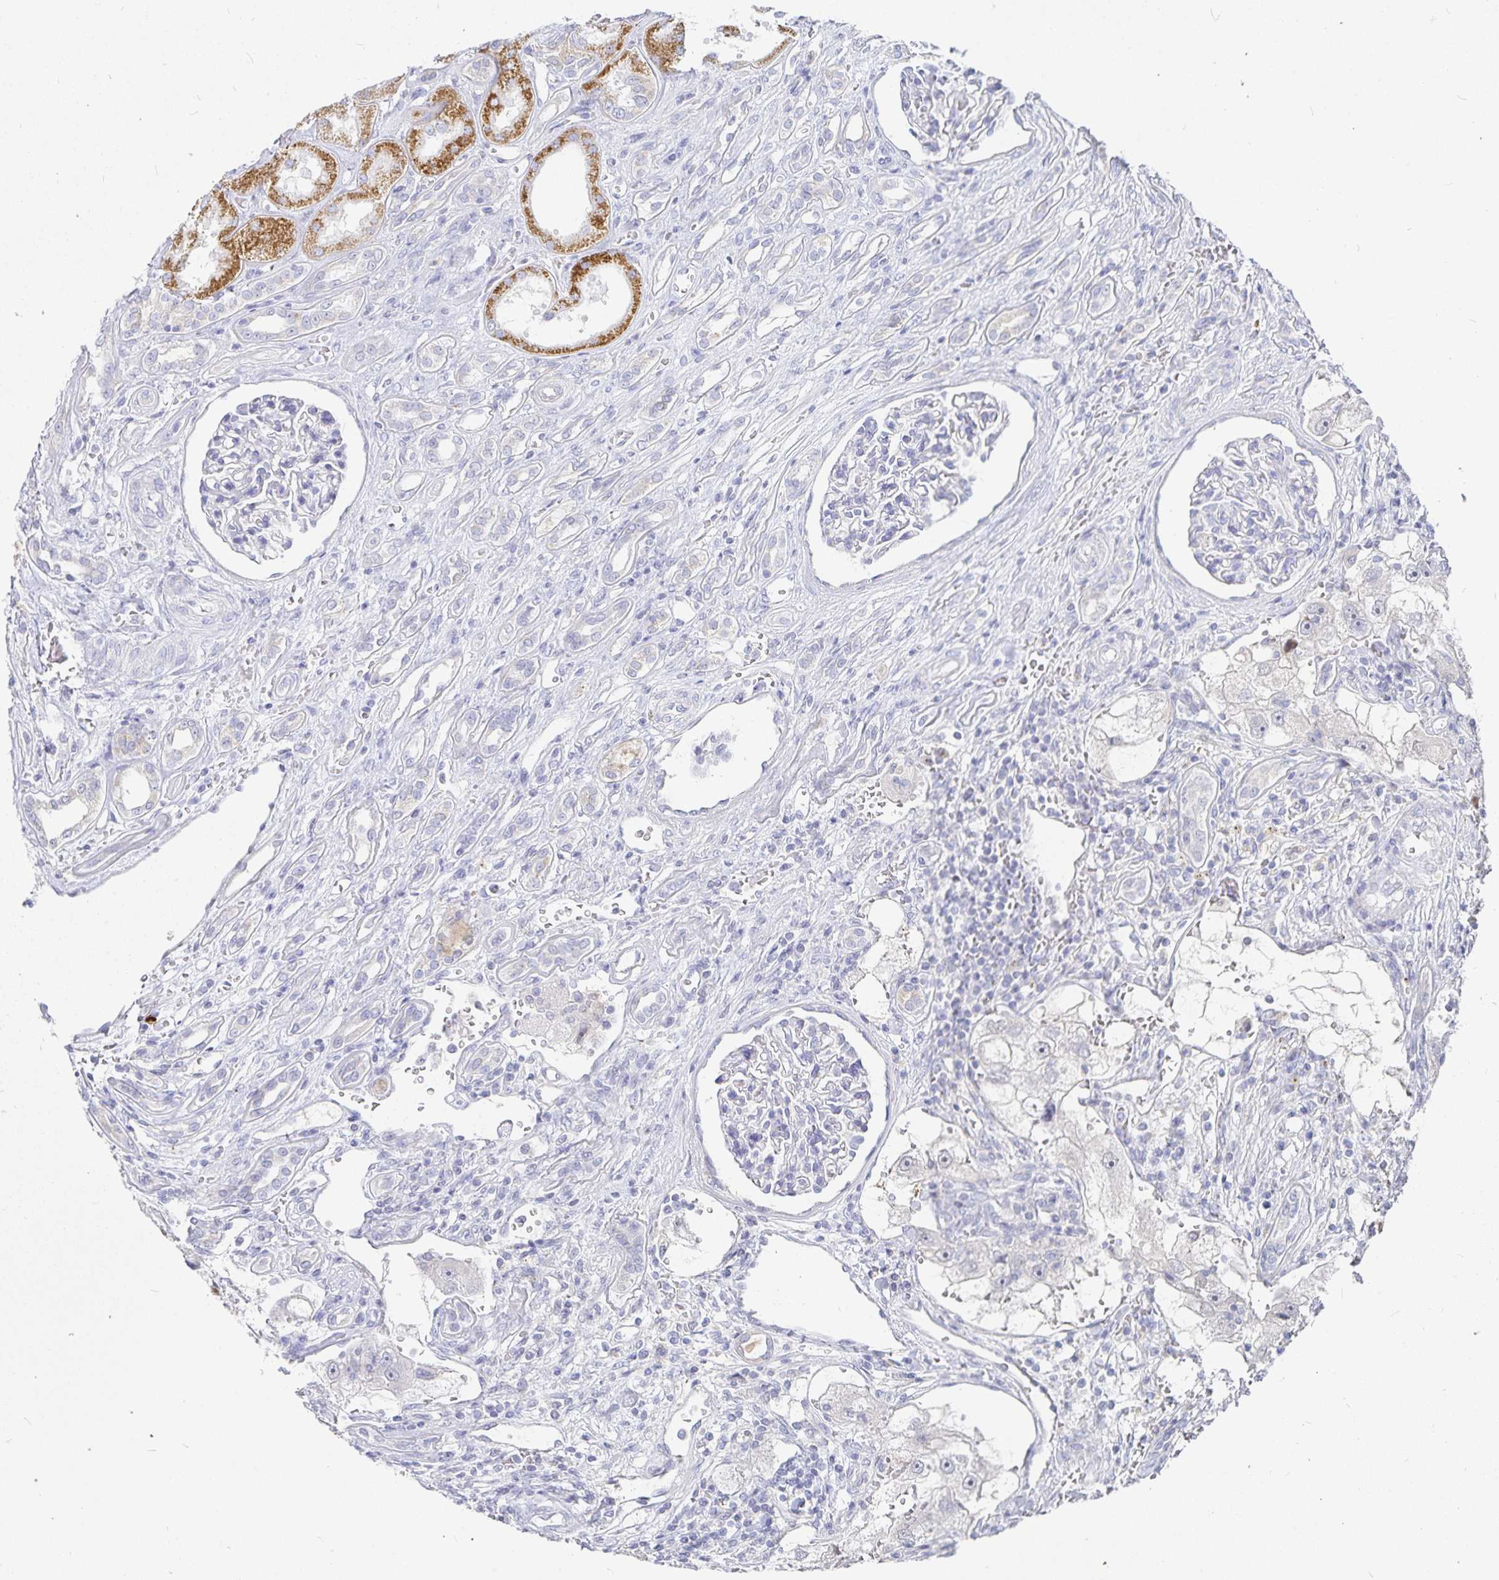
{"staining": {"intensity": "negative", "quantity": "none", "location": "none"}, "tissue": "renal cancer", "cell_type": "Tumor cells", "image_type": "cancer", "snomed": [{"axis": "morphology", "description": "Adenocarcinoma, NOS"}, {"axis": "topography", "description": "Kidney"}], "caption": "A high-resolution histopathology image shows immunohistochemistry staining of renal cancer (adenocarcinoma), which exhibits no significant expression in tumor cells.", "gene": "PKHD1", "patient": {"sex": "male", "age": 63}}